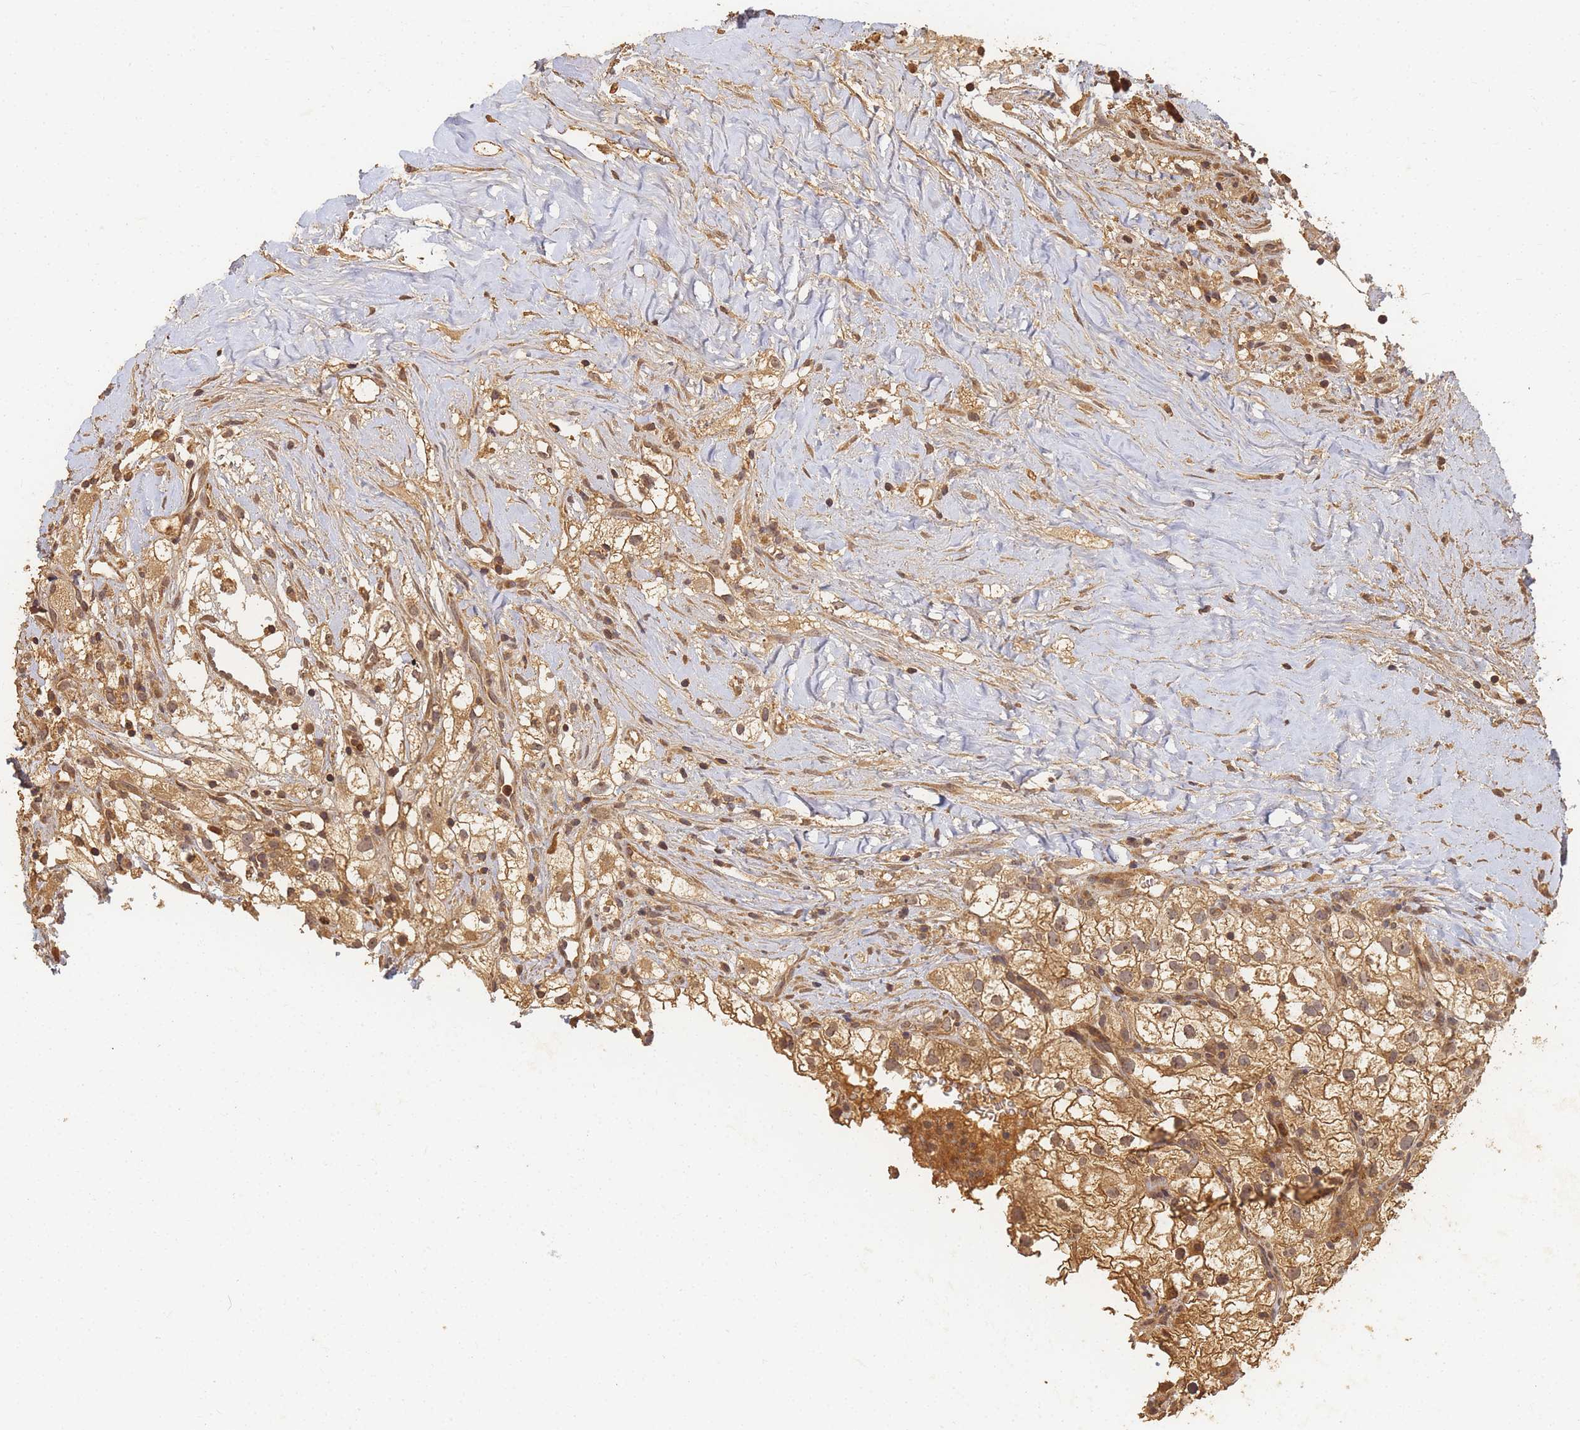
{"staining": {"intensity": "moderate", "quantity": ">75%", "location": "cytoplasmic/membranous"}, "tissue": "renal cancer", "cell_type": "Tumor cells", "image_type": "cancer", "snomed": [{"axis": "morphology", "description": "Adenocarcinoma, NOS"}, {"axis": "topography", "description": "Kidney"}], "caption": "Renal cancer (adenocarcinoma) was stained to show a protein in brown. There is medium levels of moderate cytoplasmic/membranous positivity in approximately >75% of tumor cells.", "gene": "ALKBH1", "patient": {"sex": "male", "age": 59}}